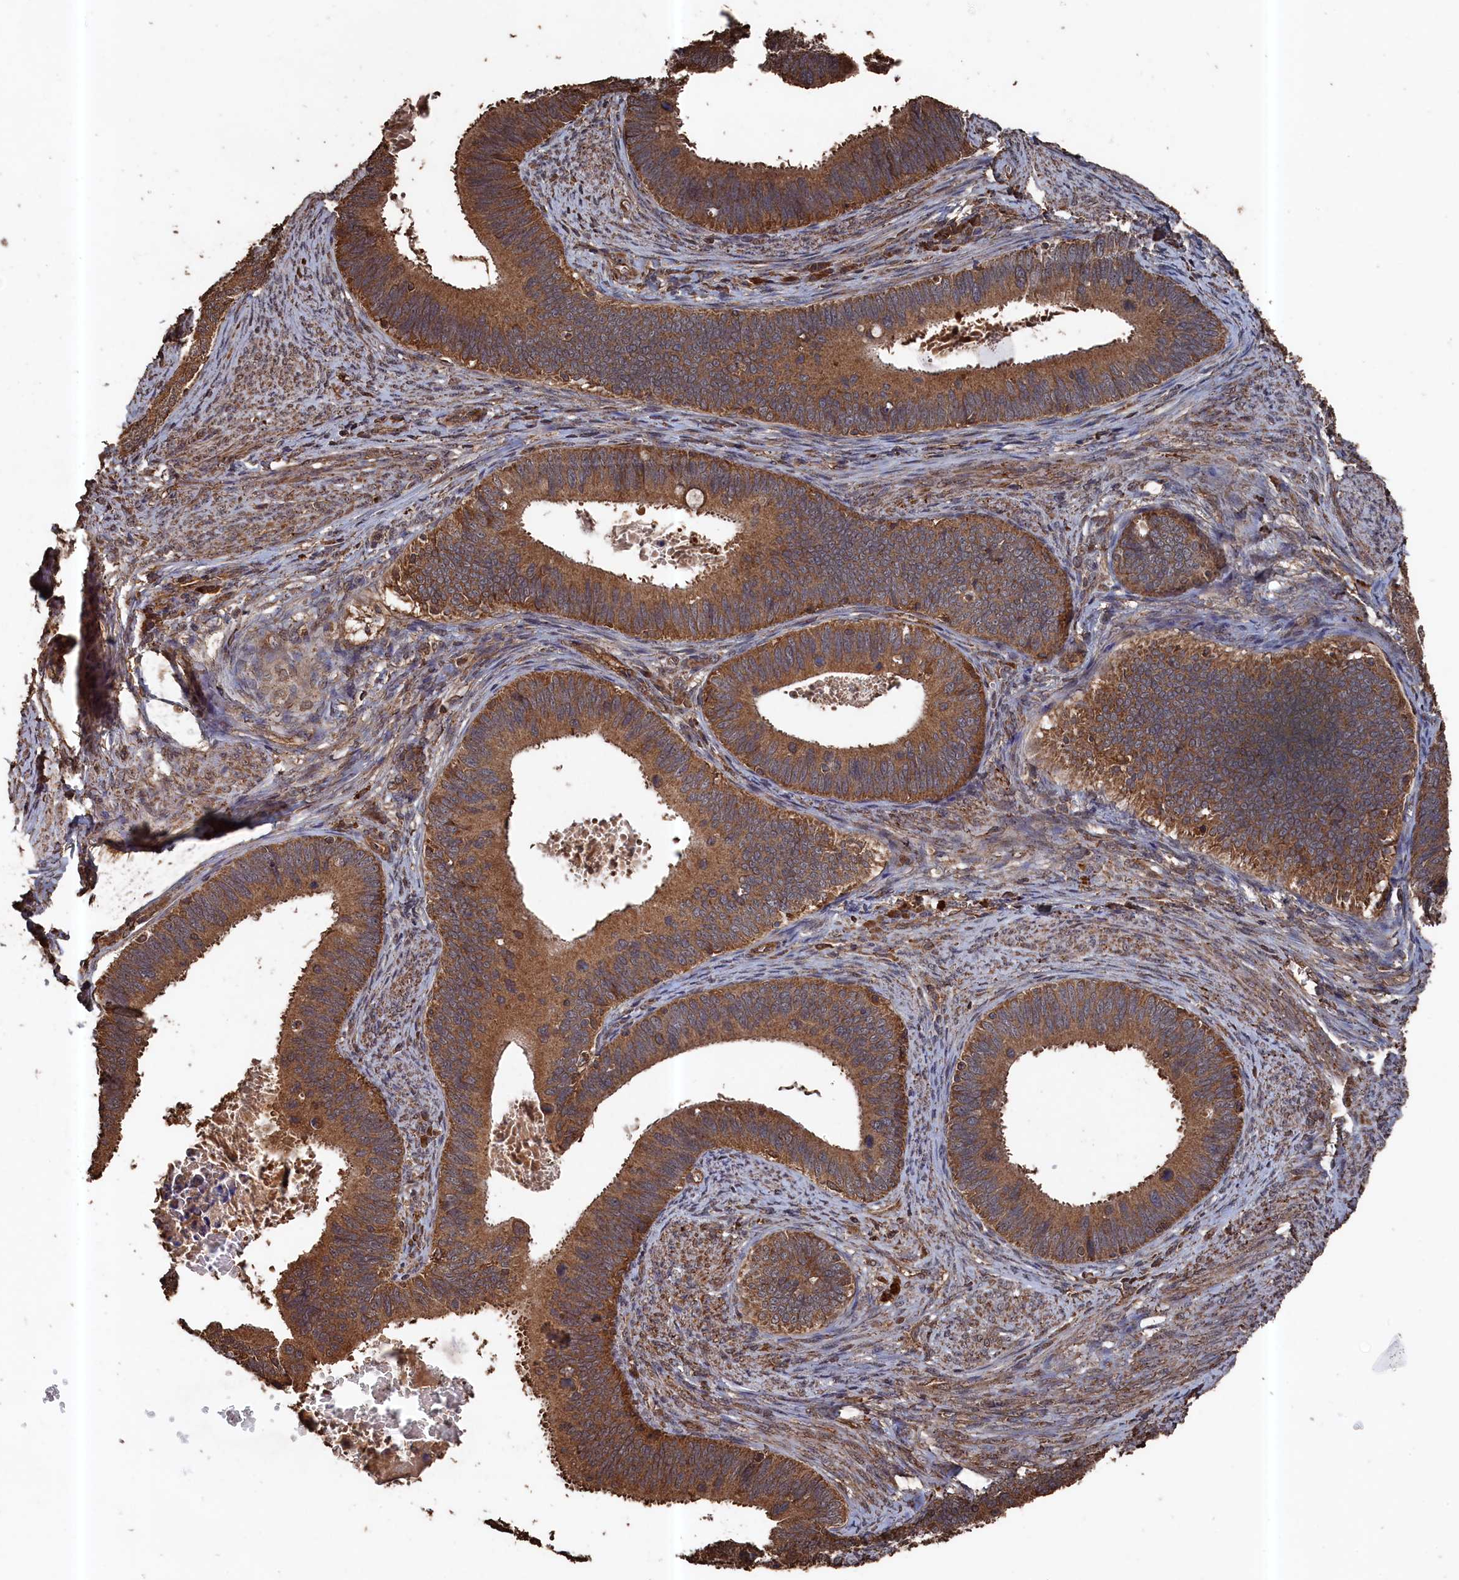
{"staining": {"intensity": "strong", "quantity": ">75%", "location": "cytoplasmic/membranous"}, "tissue": "cervical cancer", "cell_type": "Tumor cells", "image_type": "cancer", "snomed": [{"axis": "morphology", "description": "Adenocarcinoma, NOS"}, {"axis": "topography", "description": "Cervix"}], "caption": "This histopathology image shows cervical cancer (adenocarcinoma) stained with immunohistochemistry to label a protein in brown. The cytoplasmic/membranous of tumor cells show strong positivity for the protein. Nuclei are counter-stained blue.", "gene": "SNX33", "patient": {"sex": "female", "age": 42}}